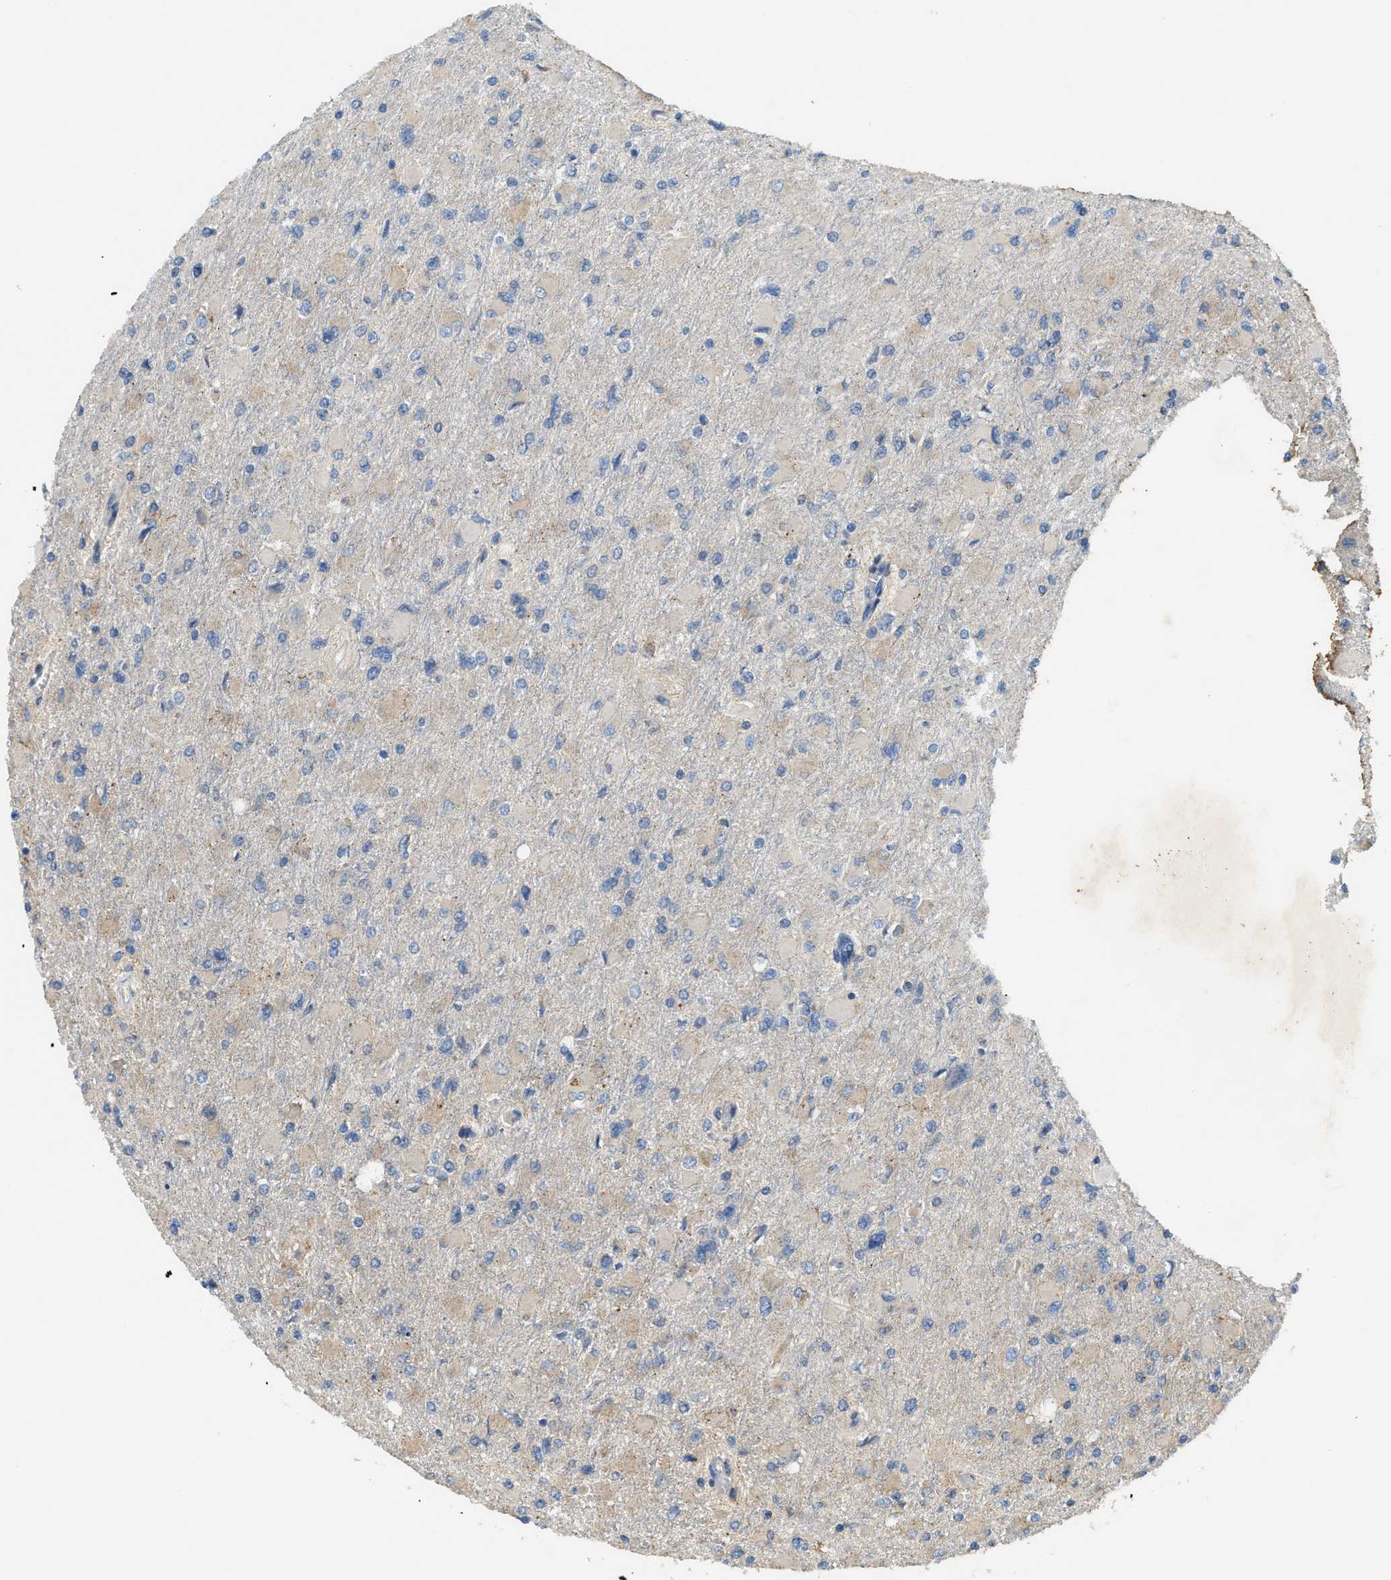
{"staining": {"intensity": "negative", "quantity": "none", "location": "none"}, "tissue": "glioma", "cell_type": "Tumor cells", "image_type": "cancer", "snomed": [{"axis": "morphology", "description": "Glioma, malignant, High grade"}, {"axis": "topography", "description": "Cerebral cortex"}], "caption": "Immunohistochemical staining of malignant high-grade glioma demonstrates no significant positivity in tumor cells.", "gene": "TMEM68", "patient": {"sex": "female", "age": 36}}